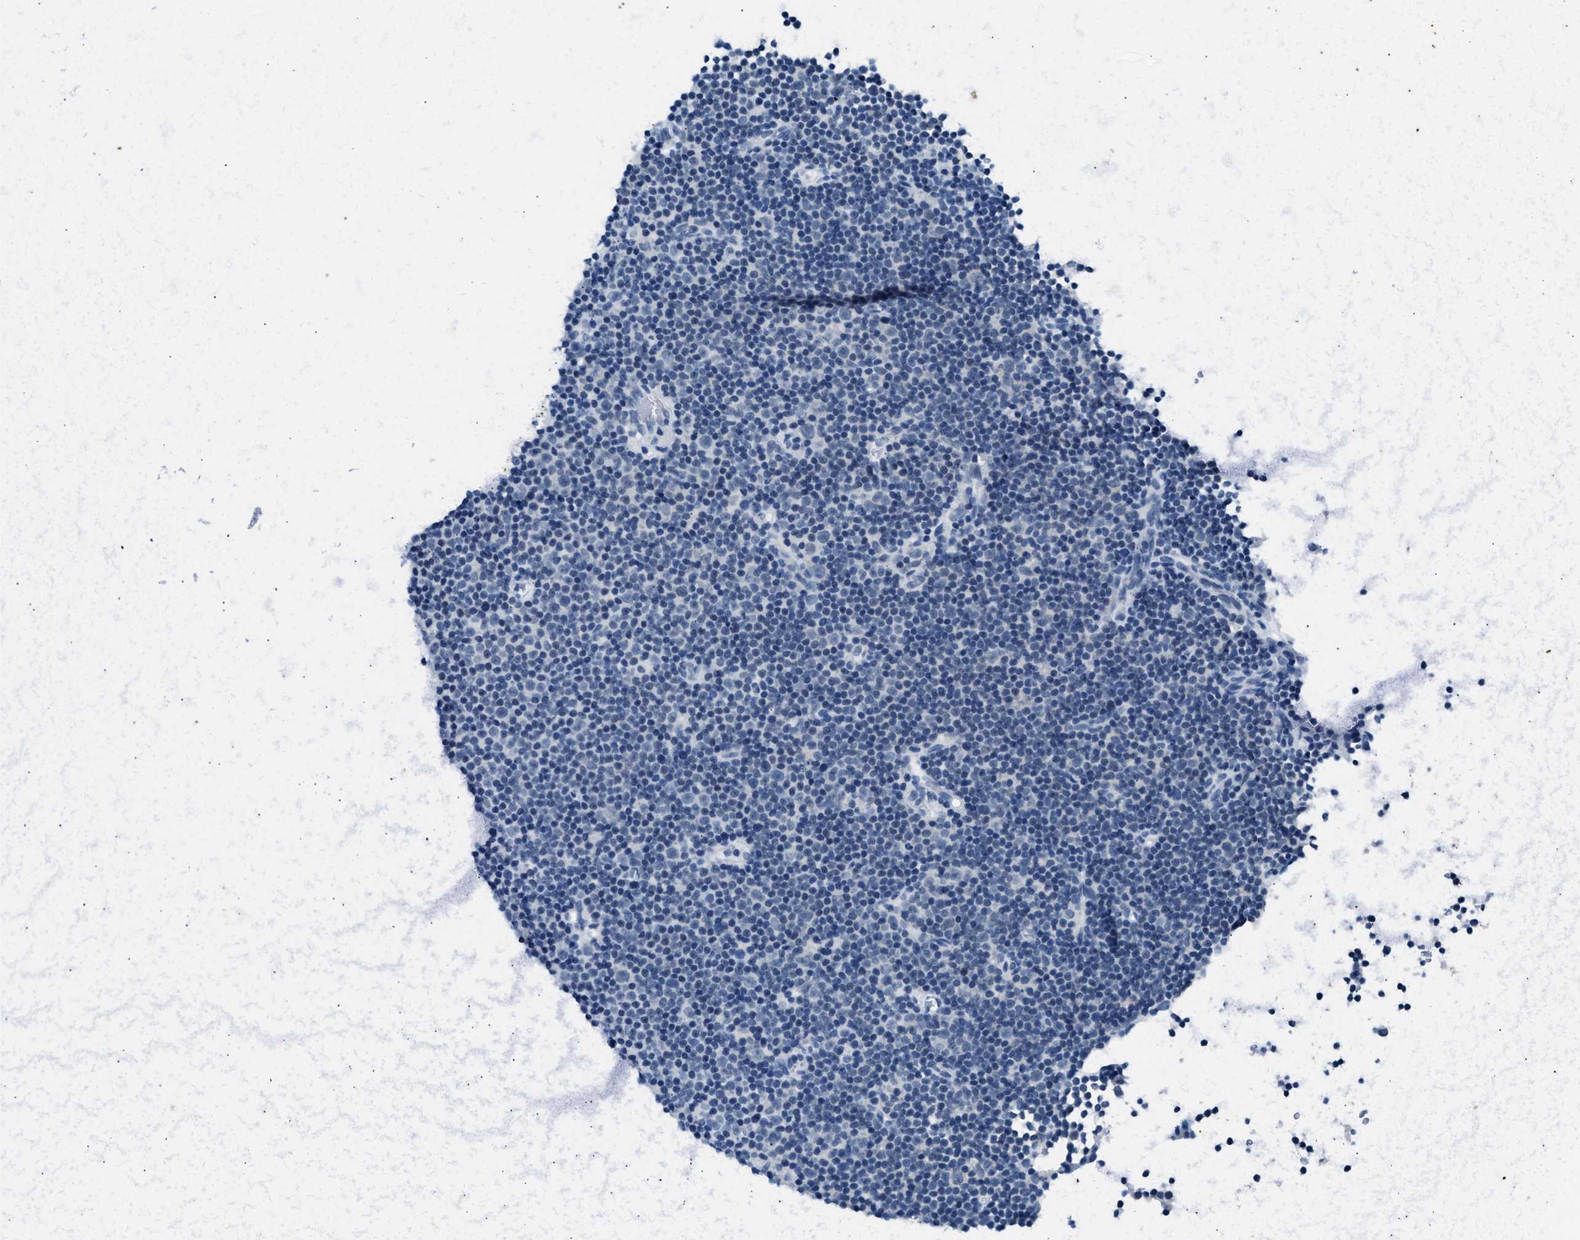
{"staining": {"intensity": "negative", "quantity": "none", "location": "none"}, "tissue": "lymphoma", "cell_type": "Tumor cells", "image_type": "cancer", "snomed": [{"axis": "morphology", "description": "Malignant lymphoma, non-Hodgkin's type, Low grade"}, {"axis": "topography", "description": "Lymph node"}], "caption": "IHC histopathology image of malignant lymphoma, non-Hodgkin's type (low-grade) stained for a protein (brown), which displays no expression in tumor cells. (DAB IHC with hematoxylin counter stain).", "gene": "CFAP20", "patient": {"sex": "female", "age": 67}}